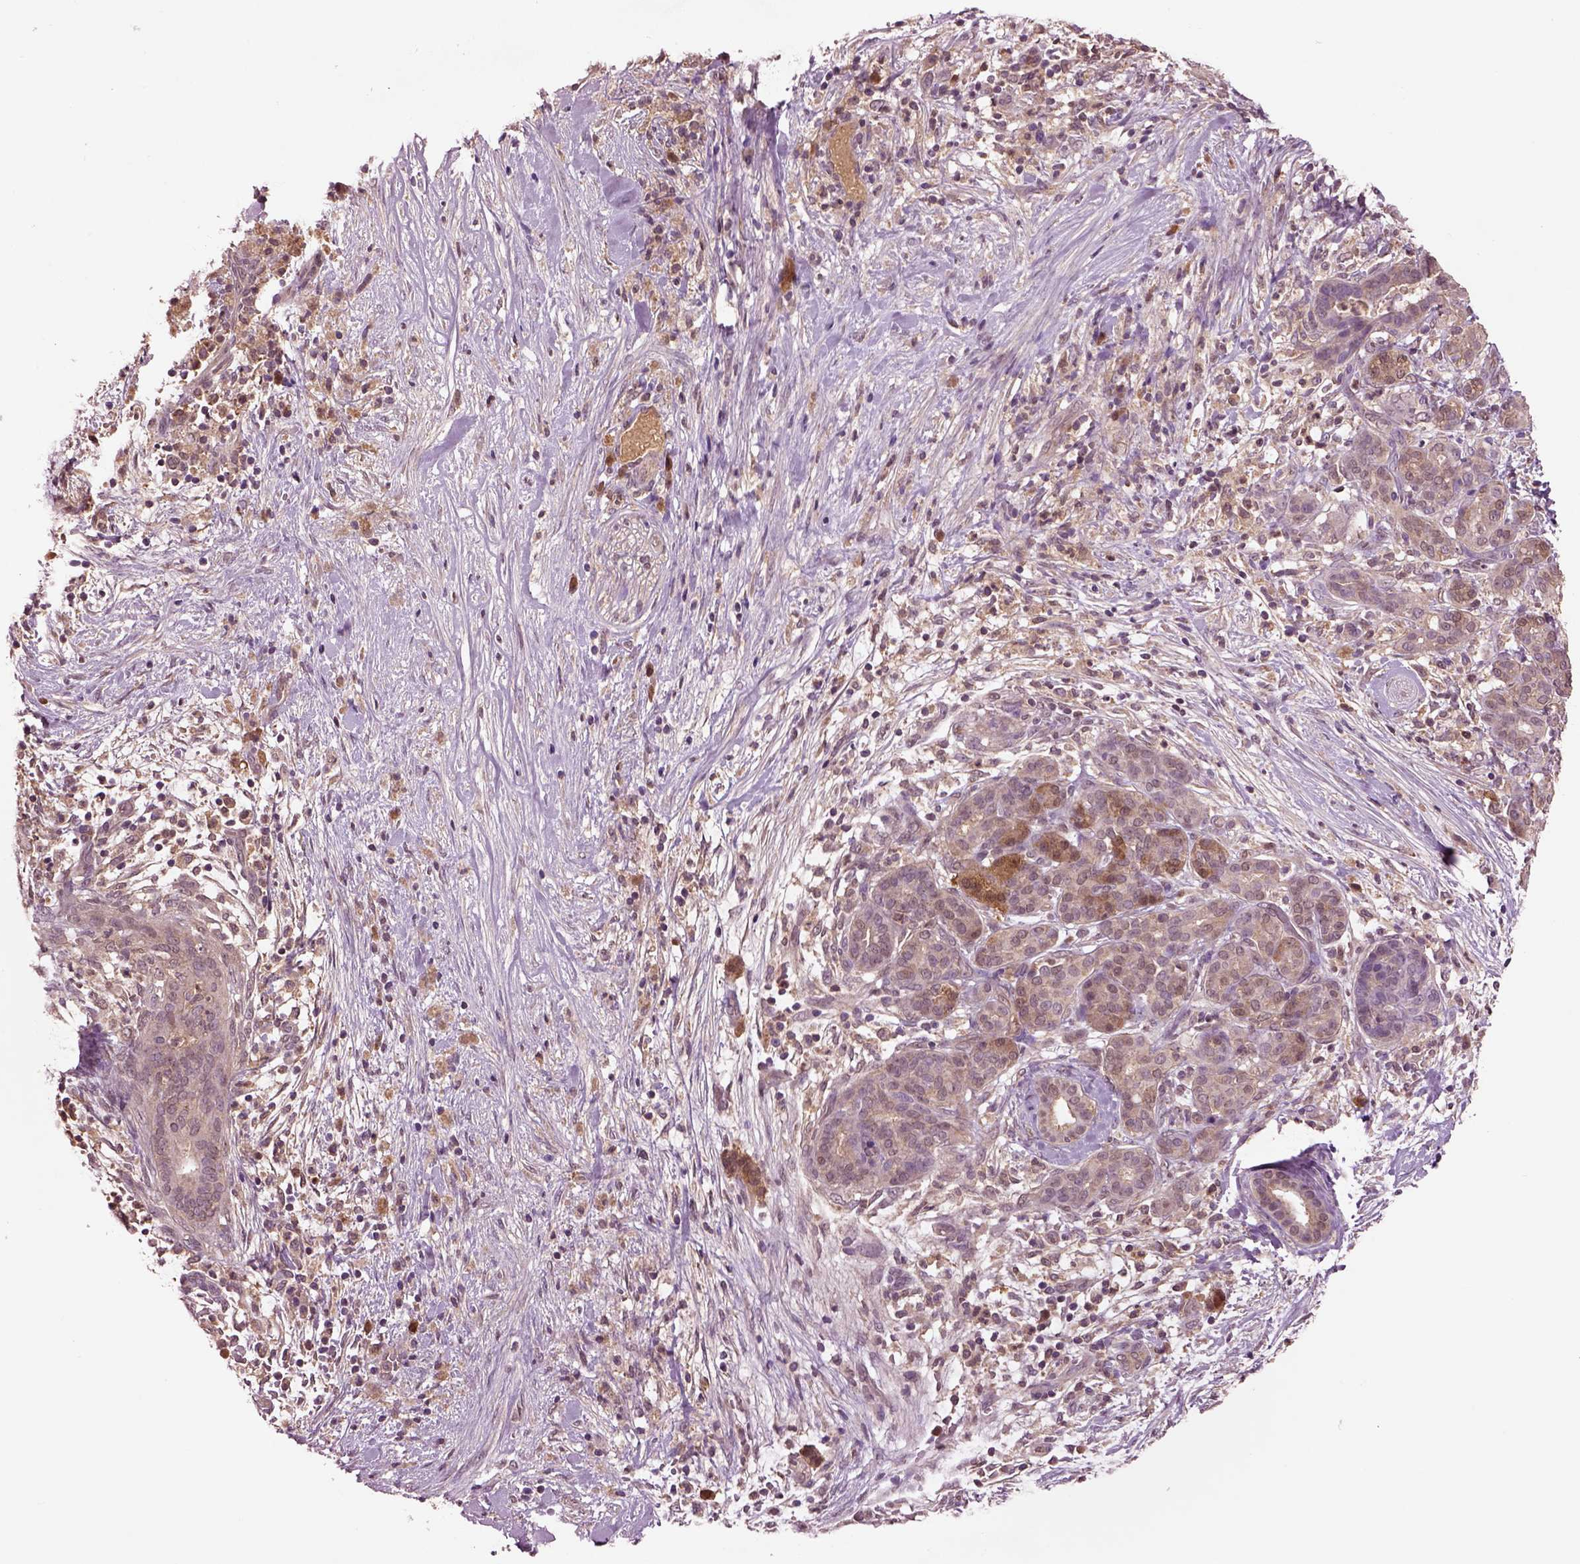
{"staining": {"intensity": "weak", "quantity": "25%-75%", "location": "cytoplasmic/membranous"}, "tissue": "pancreatic cancer", "cell_type": "Tumor cells", "image_type": "cancer", "snomed": [{"axis": "morphology", "description": "Adenocarcinoma, NOS"}, {"axis": "topography", "description": "Pancreas"}], "caption": "There is low levels of weak cytoplasmic/membranous expression in tumor cells of pancreatic cancer, as demonstrated by immunohistochemical staining (brown color).", "gene": "MDP1", "patient": {"sex": "male", "age": 44}}